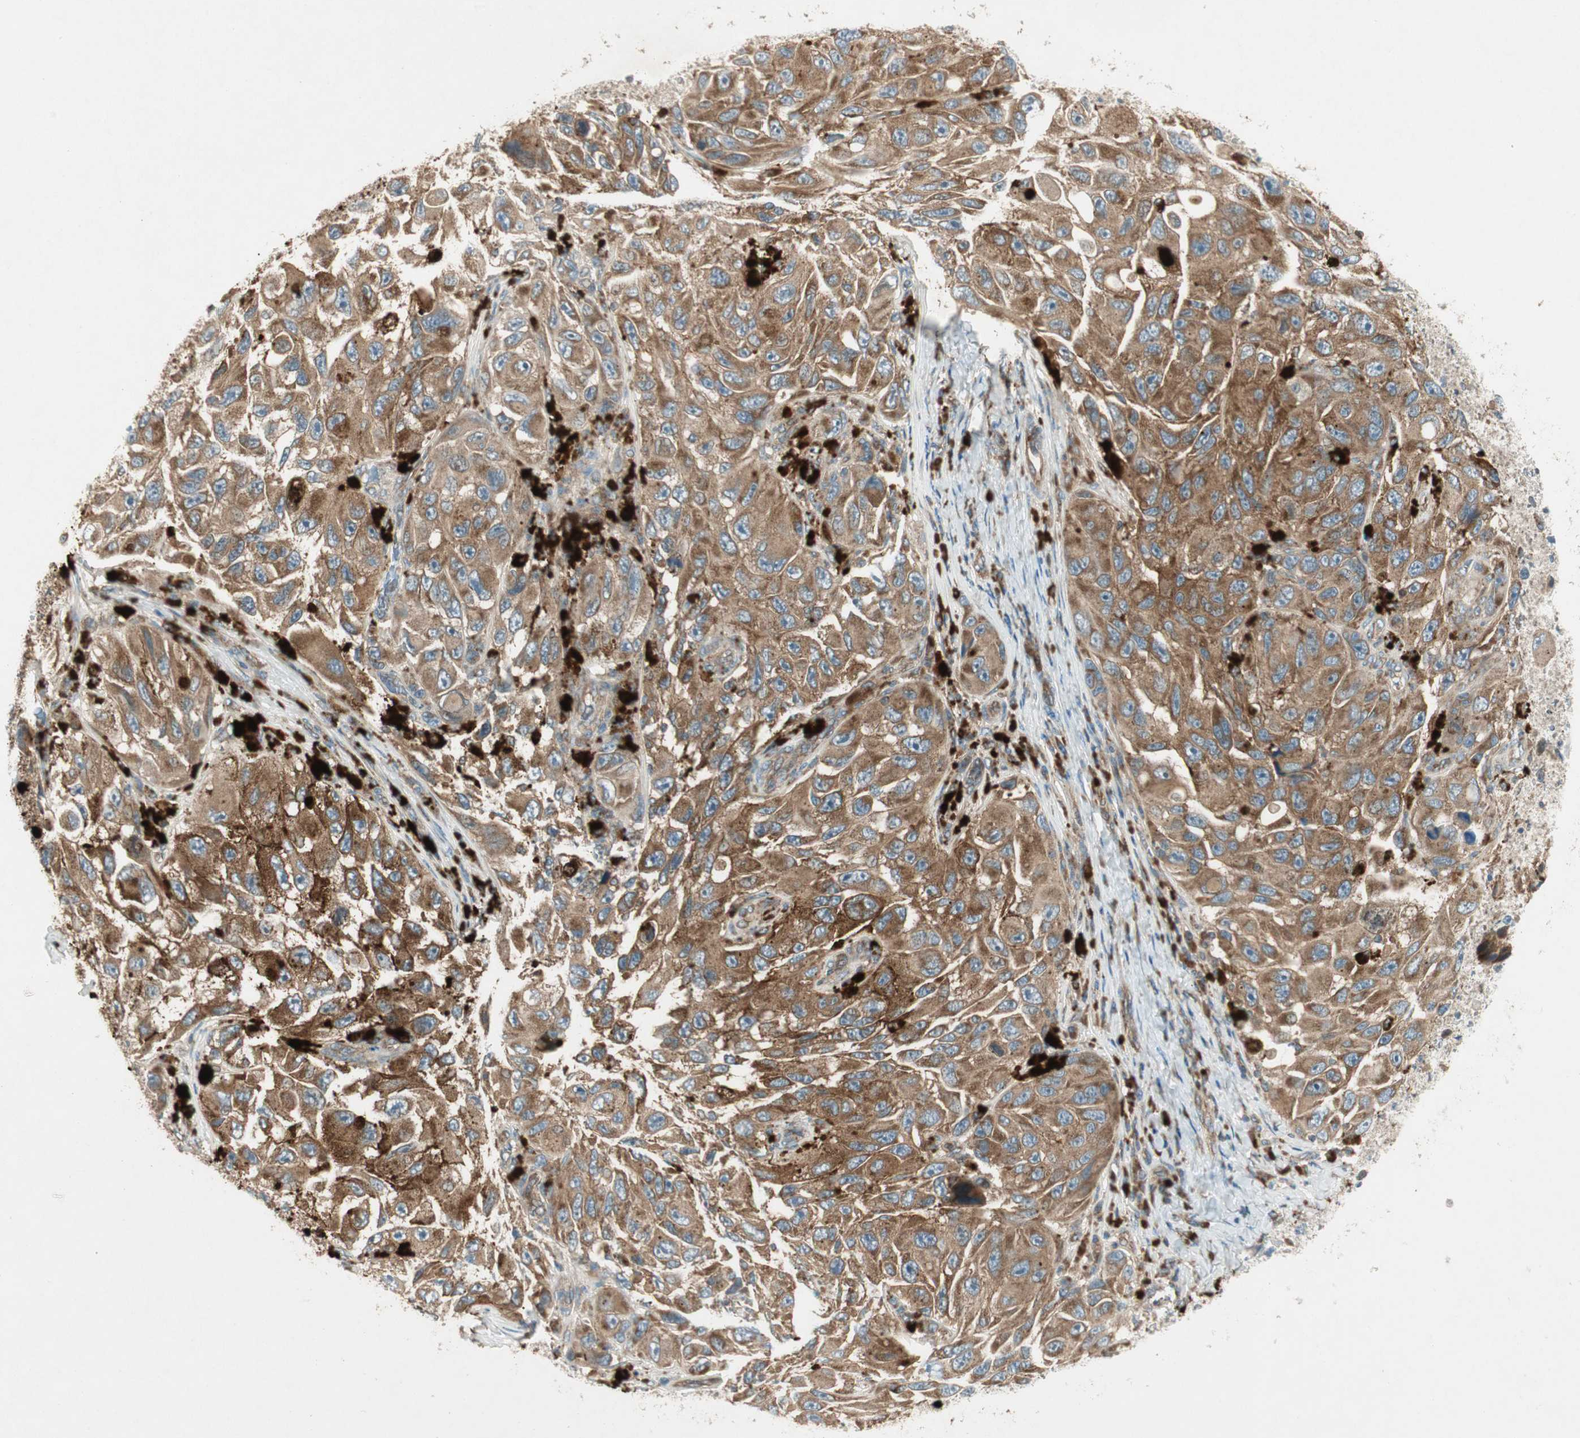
{"staining": {"intensity": "strong", "quantity": ">75%", "location": "cytoplasmic/membranous"}, "tissue": "melanoma", "cell_type": "Tumor cells", "image_type": "cancer", "snomed": [{"axis": "morphology", "description": "Malignant melanoma, NOS"}, {"axis": "topography", "description": "Skin"}], "caption": "Human malignant melanoma stained with a protein marker shows strong staining in tumor cells.", "gene": "CHADL", "patient": {"sex": "female", "age": 73}}